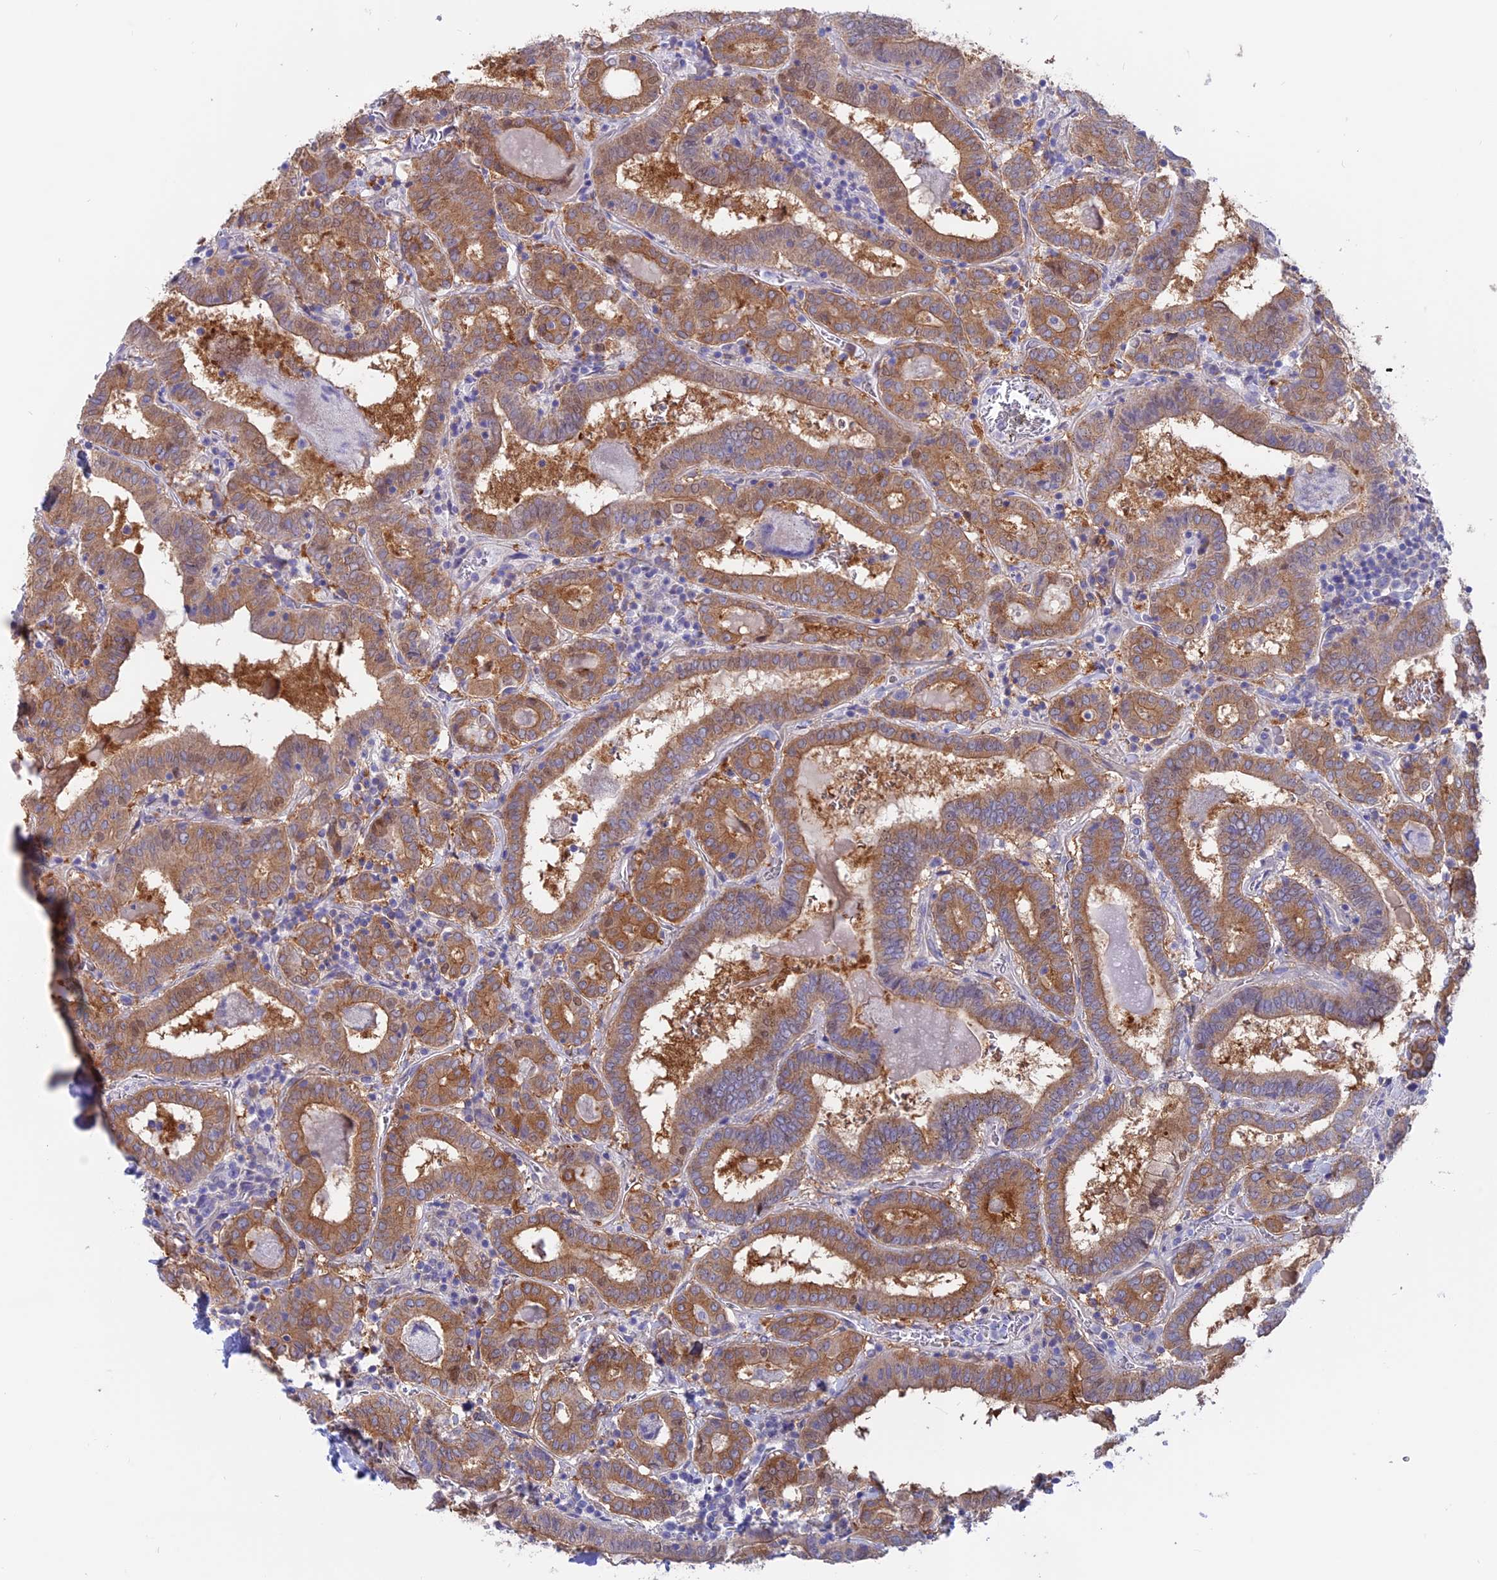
{"staining": {"intensity": "moderate", "quantity": ">75%", "location": "cytoplasmic/membranous"}, "tissue": "thyroid cancer", "cell_type": "Tumor cells", "image_type": "cancer", "snomed": [{"axis": "morphology", "description": "Papillary adenocarcinoma, NOS"}, {"axis": "topography", "description": "Thyroid gland"}], "caption": "Thyroid cancer (papillary adenocarcinoma) was stained to show a protein in brown. There is medium levels of moderate cytoplasmic/membranous expression in about >75% of tumor cells. (Brightfield microscopy of DAB IHC at high magnification).", "gene": "LZTFL1", "patient": {"sex": "female", "age": 72}}